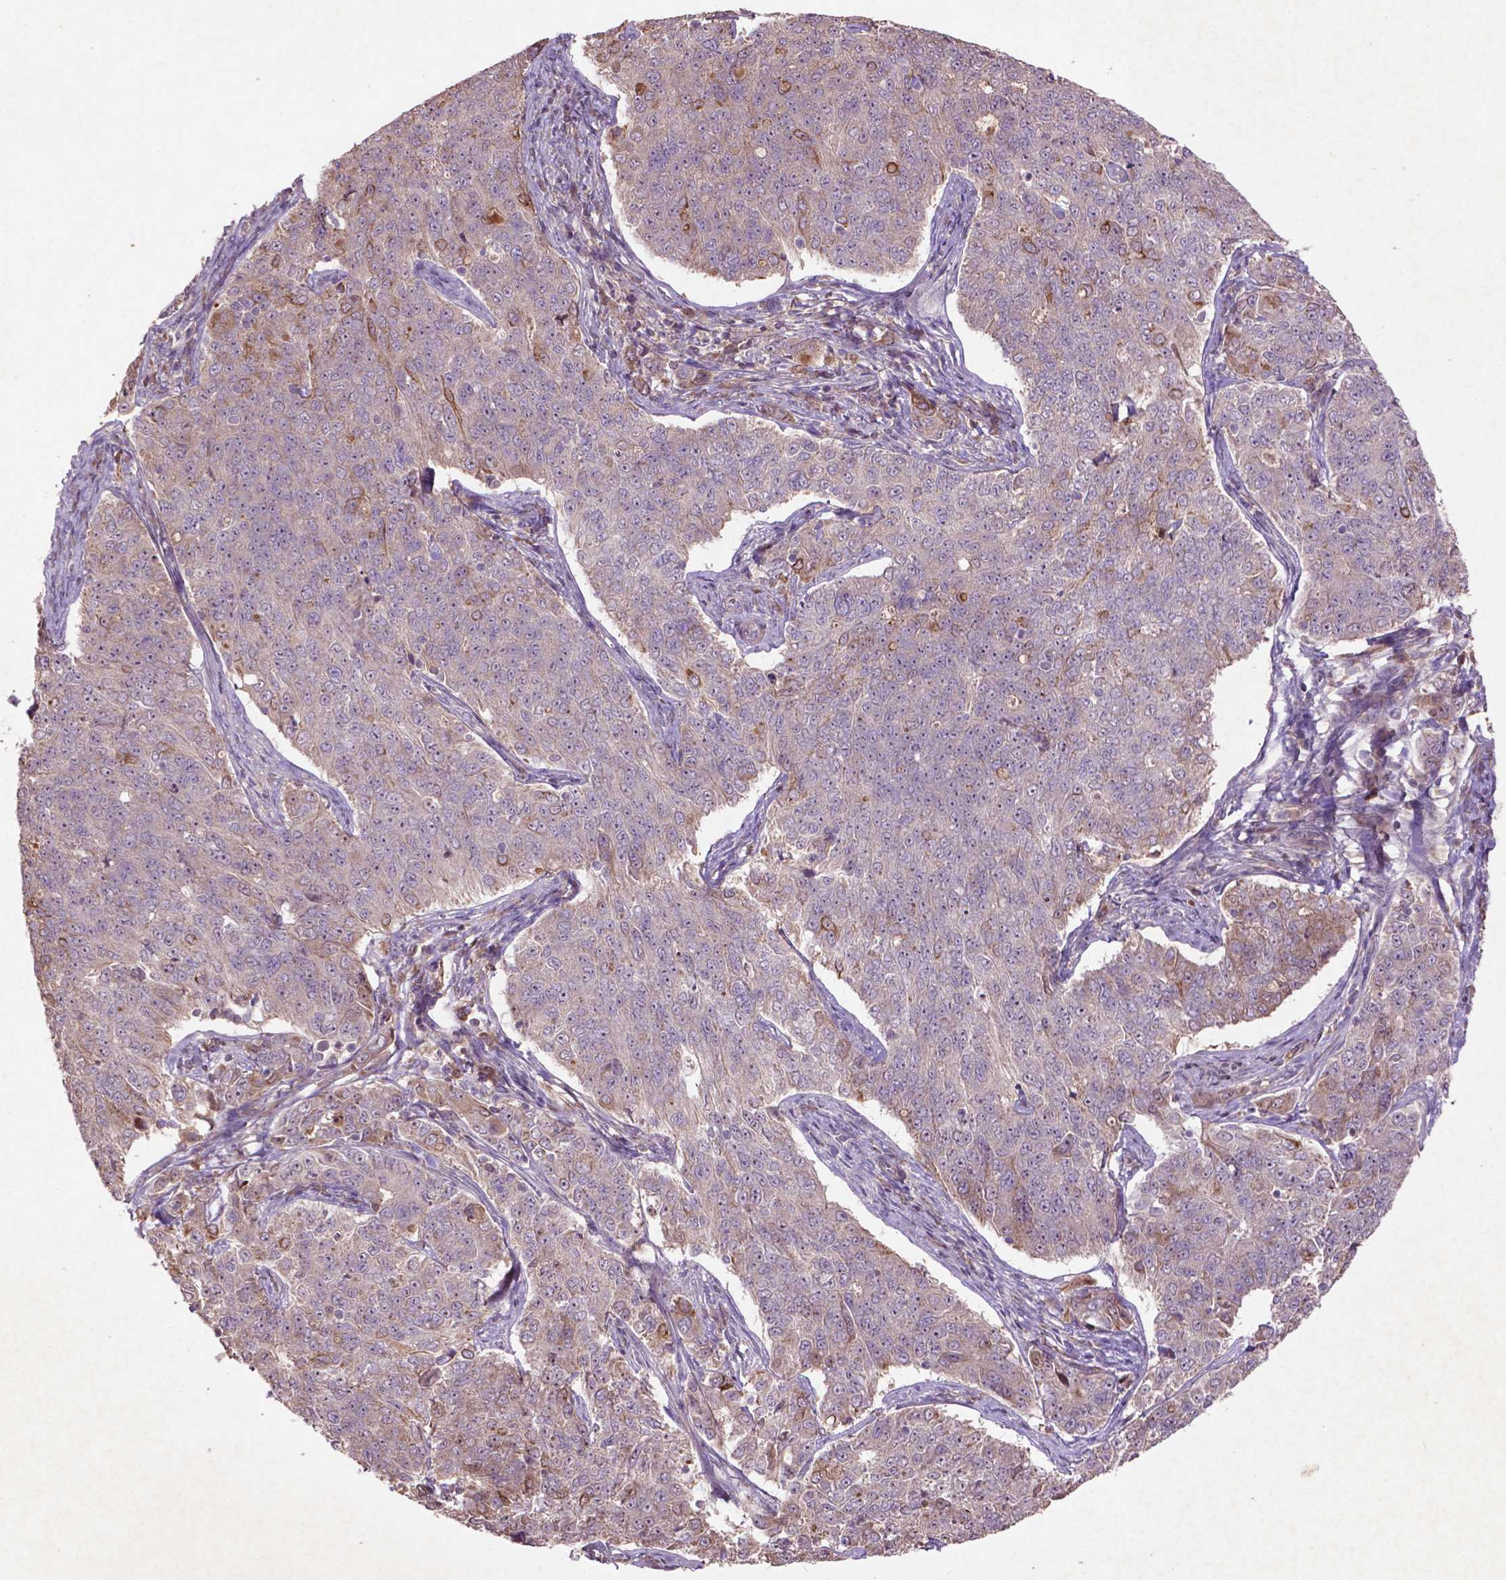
{"staining": {"intensity": "moderate", "quantity": "25%-75%", "location": "cytoplasmic/membranous"}, "tissue": "endometrial cancer", "cell_type": "Tumor cells", "image_type": "cancer", "snomed": [{"axis": "morphology", "description": "Adenocarcinoma, NOS"}, {"axis": "topography", "description": "Endometrium"}], "caption": "Adenocarcinoma (endometrial) stained with IHC reveals moderate cytoplasmic/membranous staining in about 25%-75% of tumor cells.", "gene": "COQ2", "patient": {"sex": "female", "age": 43}}